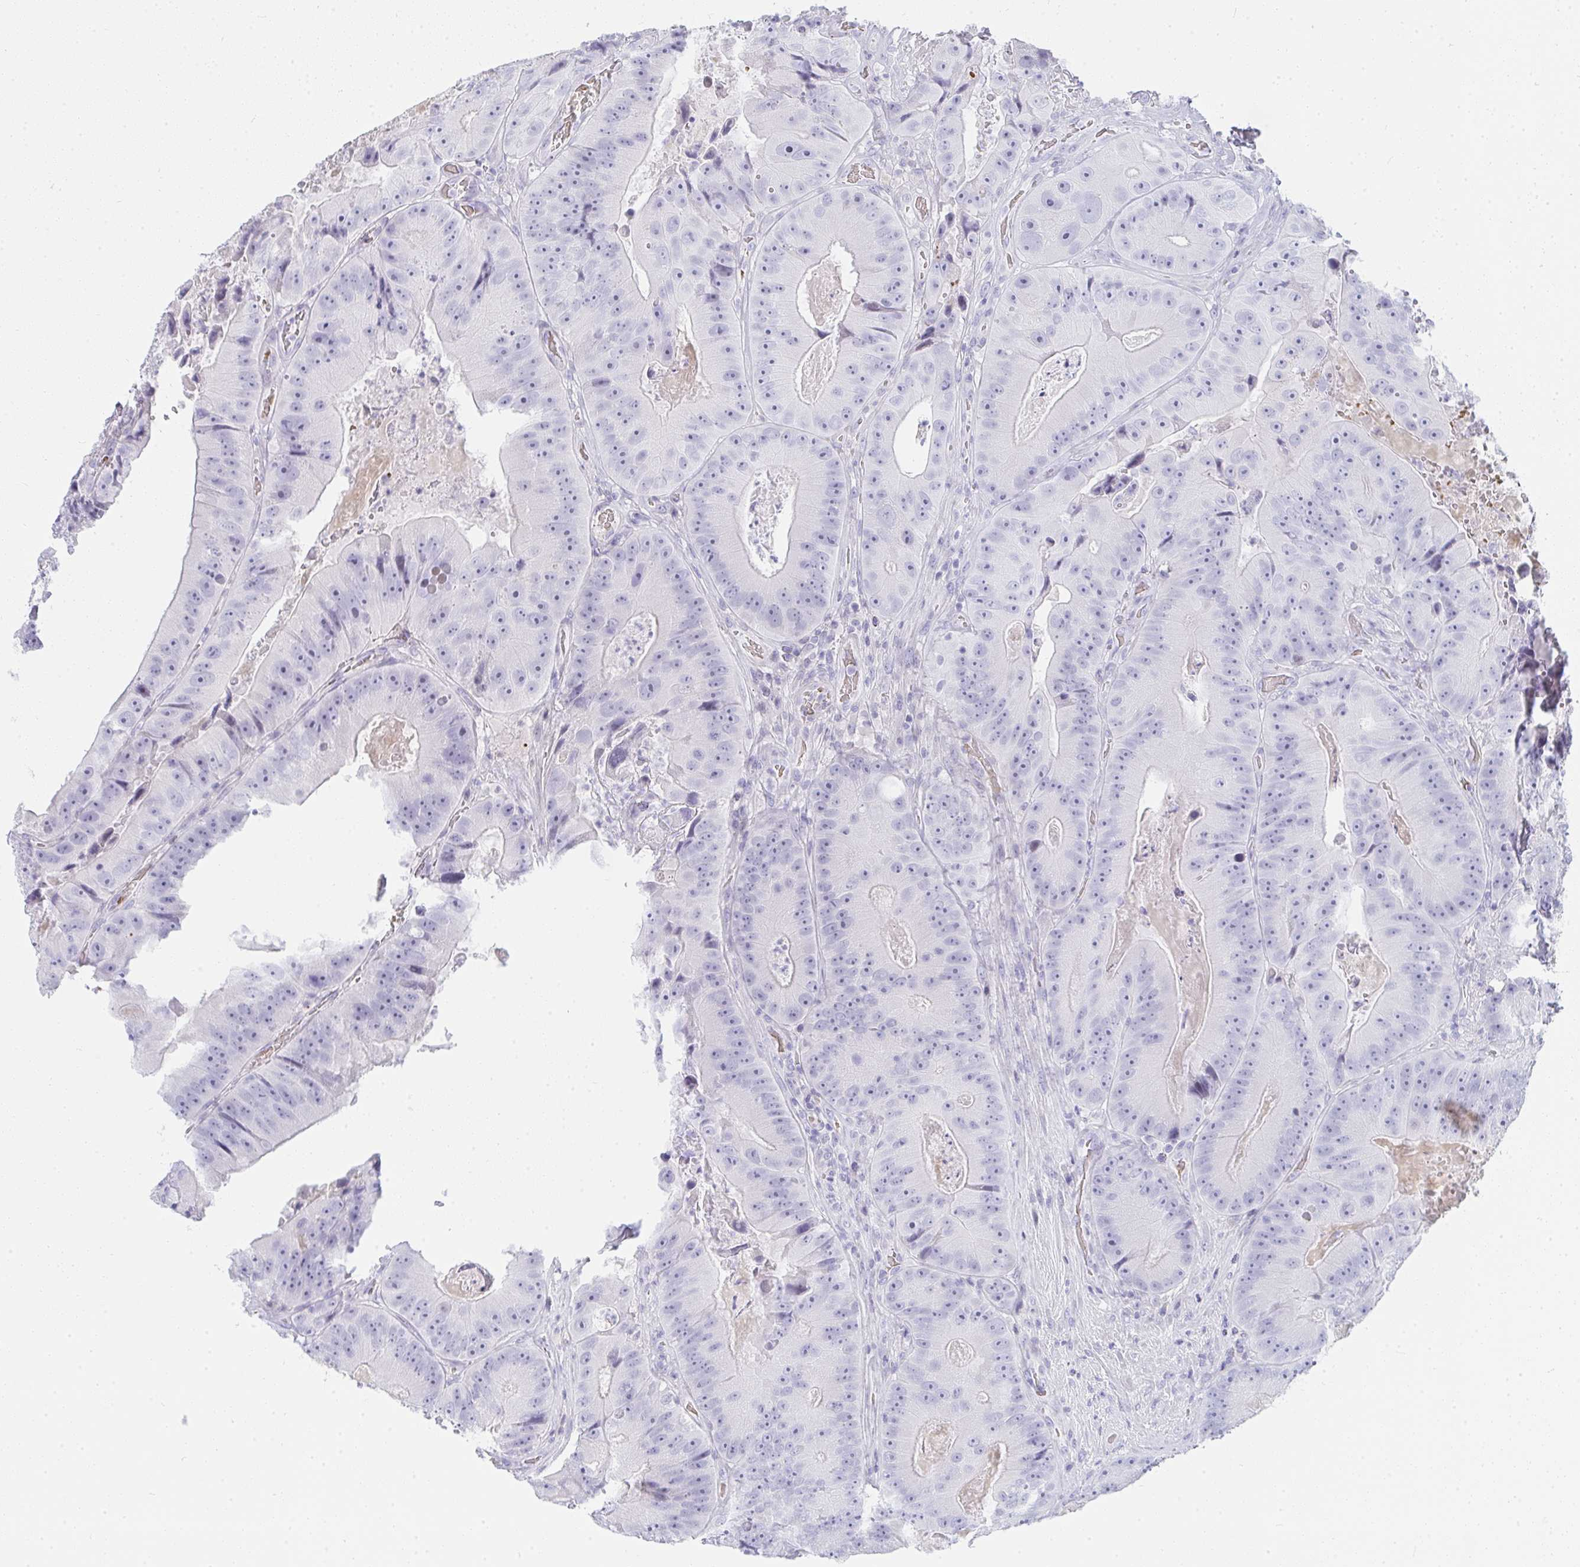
{"staining": {"intensity": "negative", "quantity": "none", "location": "none"}, "tissue": "colorectal cancer", "cell_type": "Tumor cells", "image_type": "cancer", "snomed": [{"axis": "morphology", "description": "Adenocarcinoma, NOS"}, {"axis": "topography", "description": "Colon"}], "caption": "DAB (3,3'-diaminobenzidine) immunohistochemical staining of human colorectal adenocarcinoma displays no significant expression in tumor cells.", "gene": "ZNF182", "patient": {"sex": "female", "age": 86}}